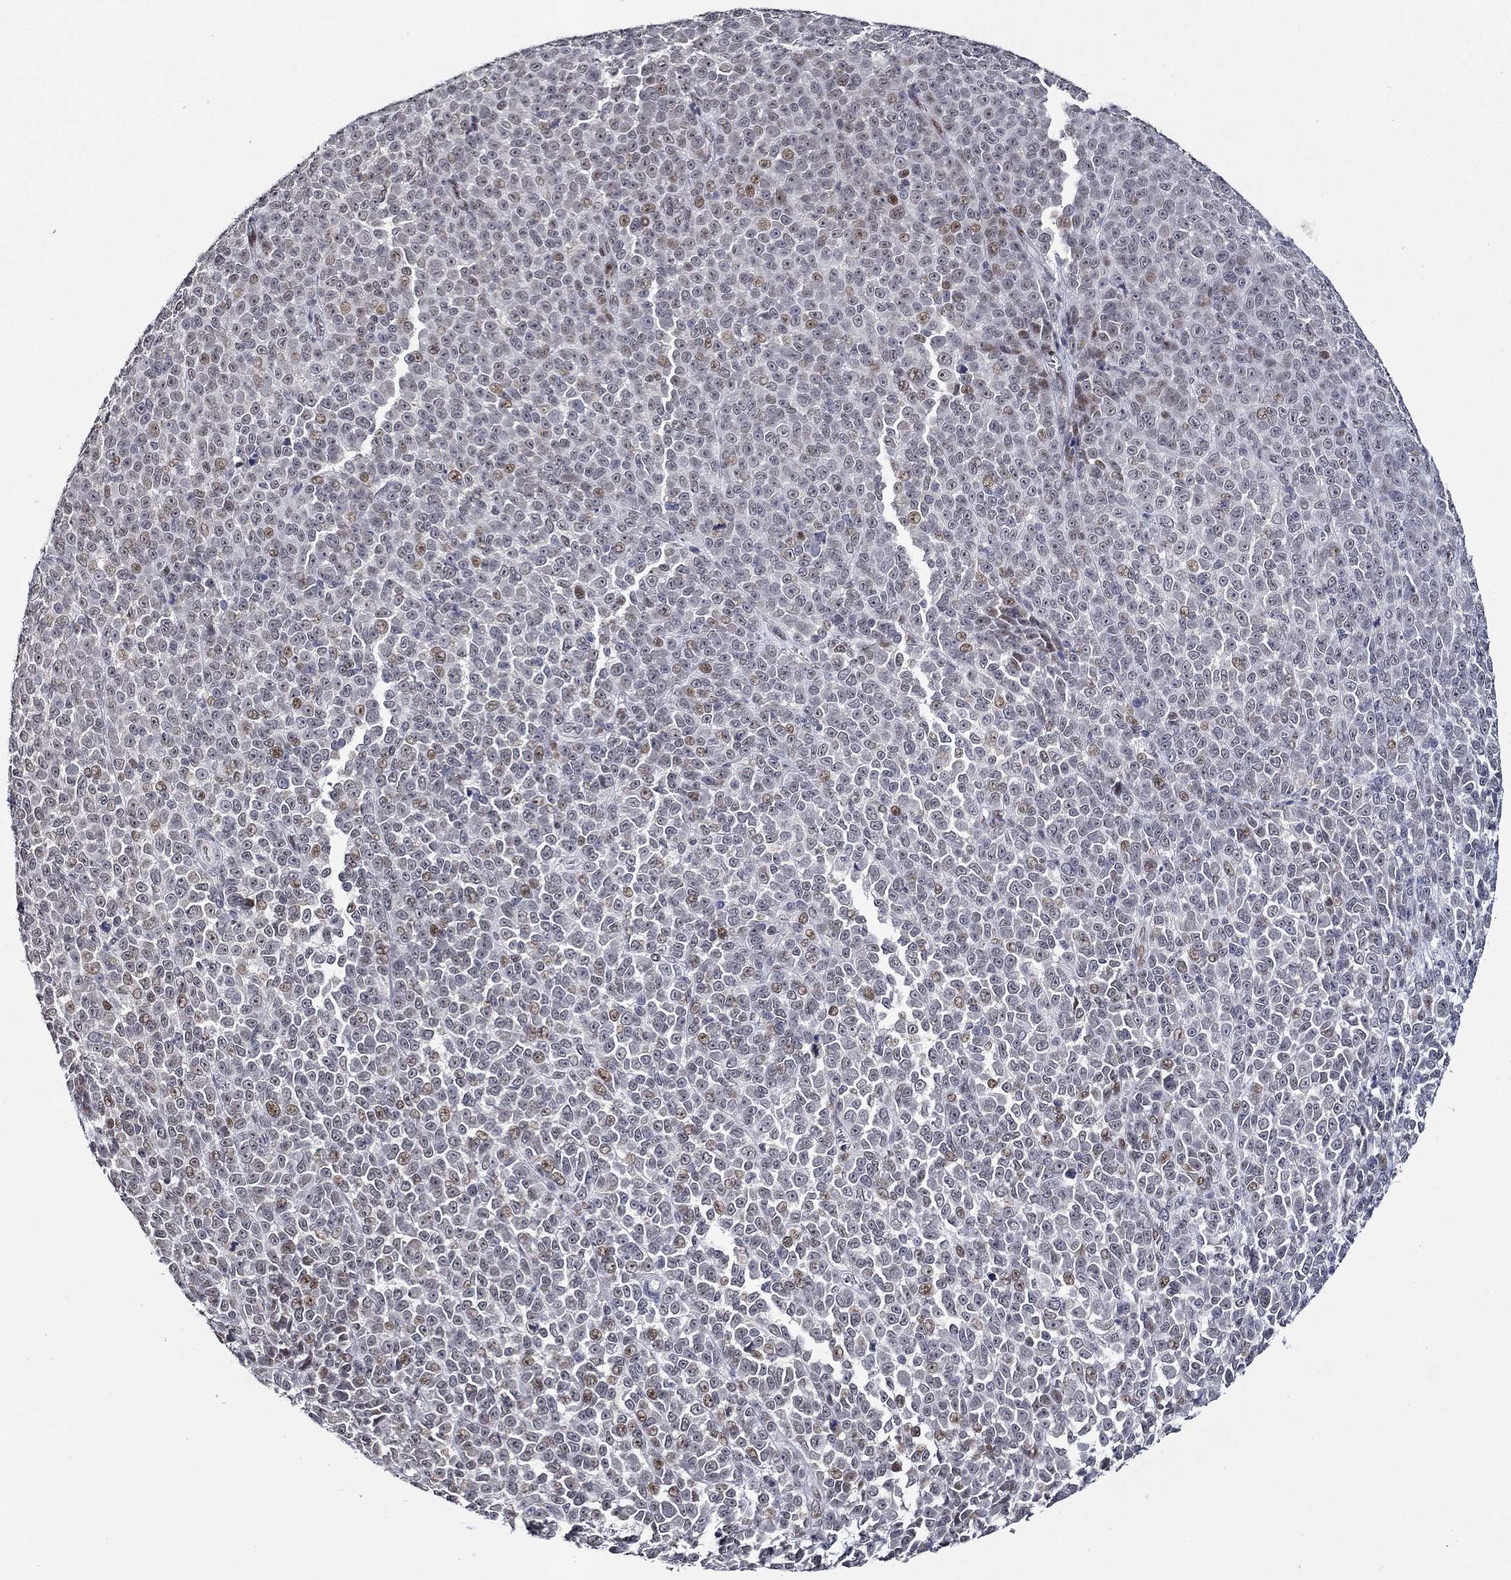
{"staining": {"intensity": "moderate", "quantity": "<25%", "location": "nuclear"}, "tissue": "melanoma", "cell_type": "Tumor cells", "image_type": "cancer", "snomed": [{"axis": "morphology", "description": "Malignant melanoma, NOS"}, {"axis": "topography", "description": "Skin"}], "caption": "Moderate nuclear protein expression is appreciated in approximately <25% of tumor cells in melanoma. Nuclei are stained in blue.", "gene": "GATA2", "patient": {"sex": "female", "age": 95}}